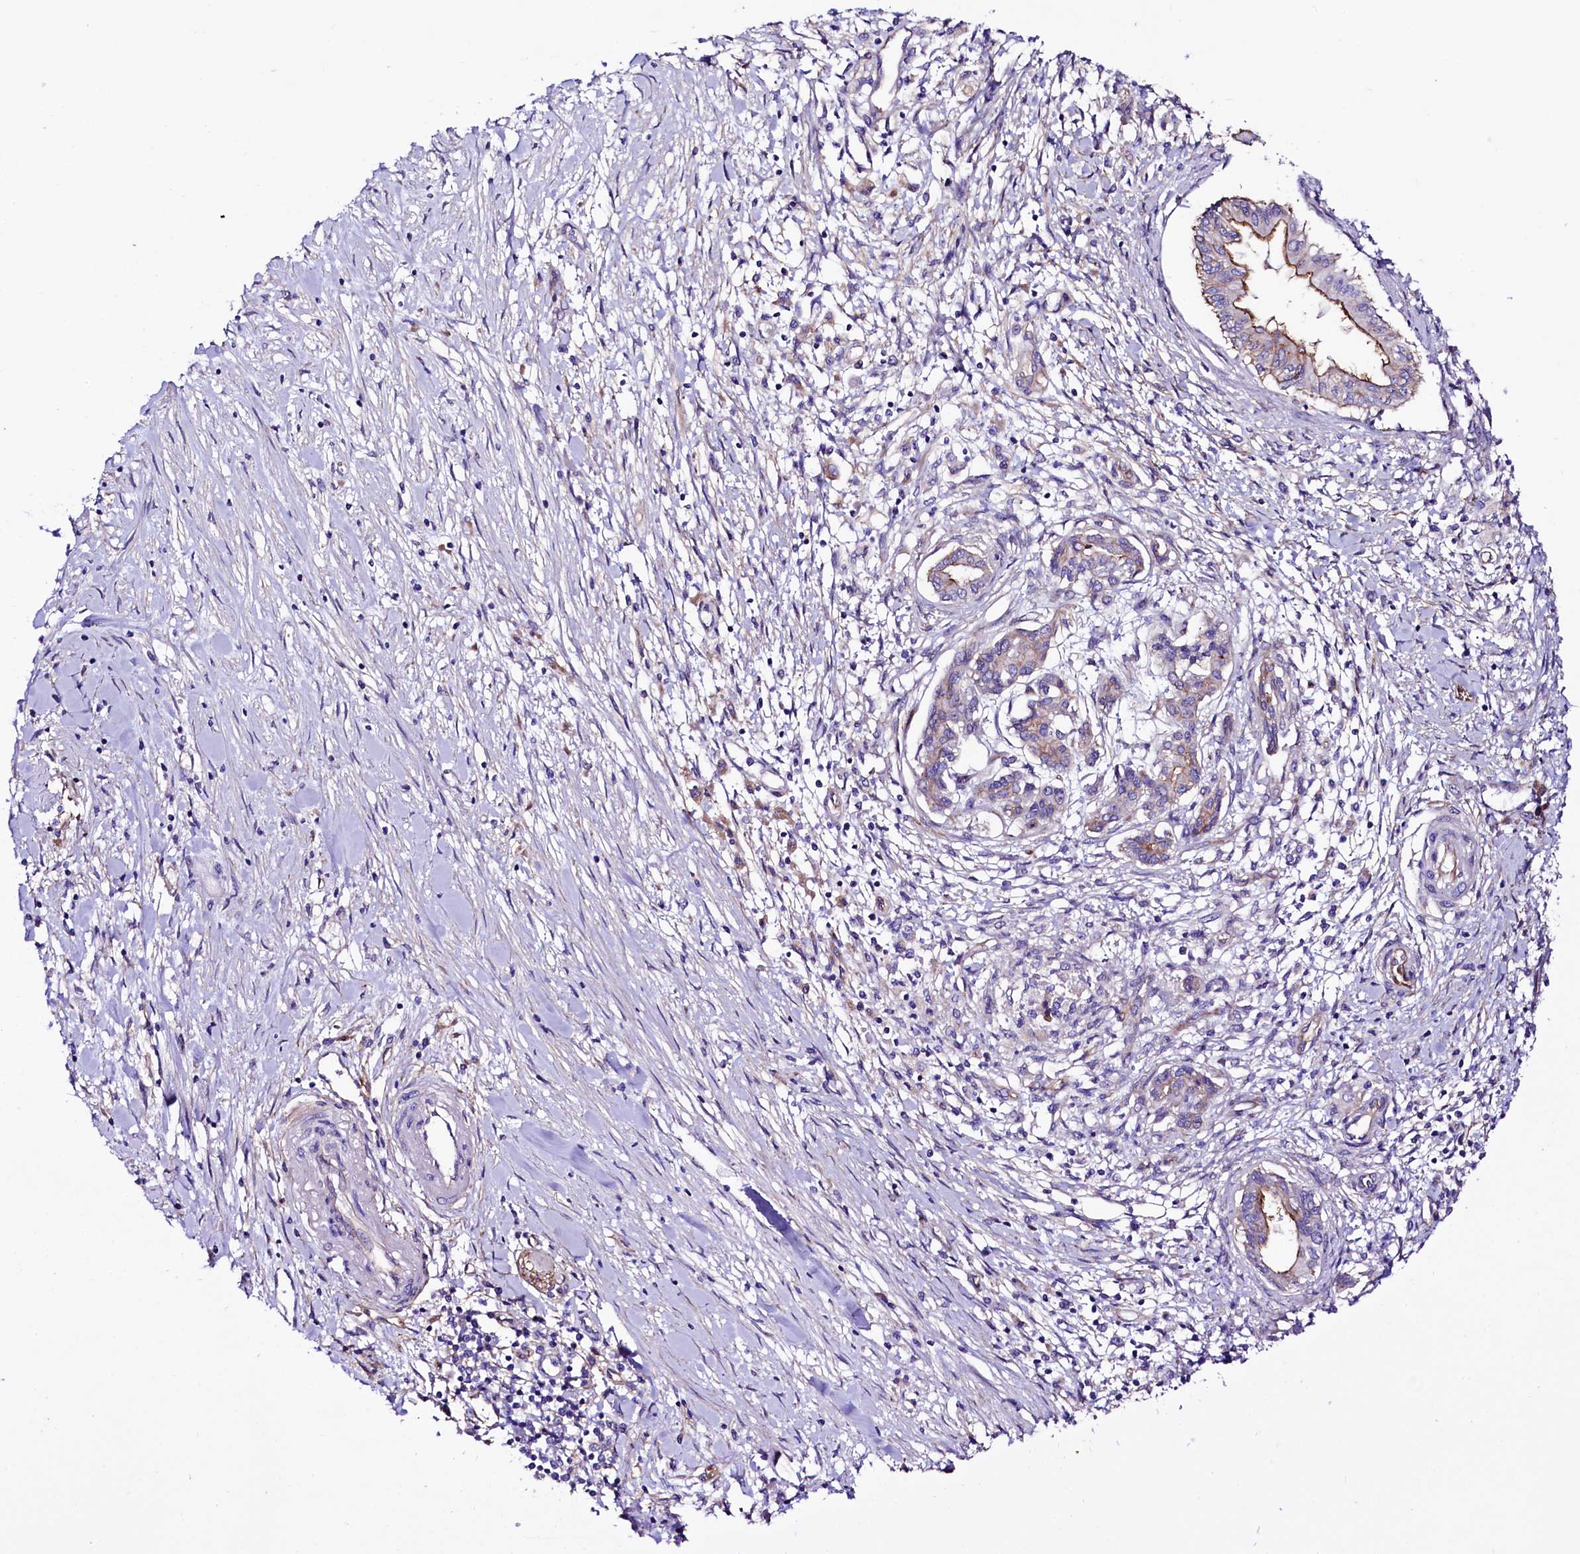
{"staining": {"intensity": "moderate", "quantity": "<25%", "location": "cytoplasmic/membranous"}, "tissue": "pancreatic cancer", "cell_type": "Tumor cells", "image_type": "cancer", "snomed": [{"axis": "morphology", "description": "Adenocarcinoma, NOS"}, {"axis": "topography", "description": "Pancreas"}], "caption": "This image shows immunohistochemistry staining of adenocarcinoma (pancreatic), with low moderate cytoplasmic/membranous staining in approximately <25% of tumor cells.", "gene": "SLF1", "patient": {"sex": "female", "age": 50}}